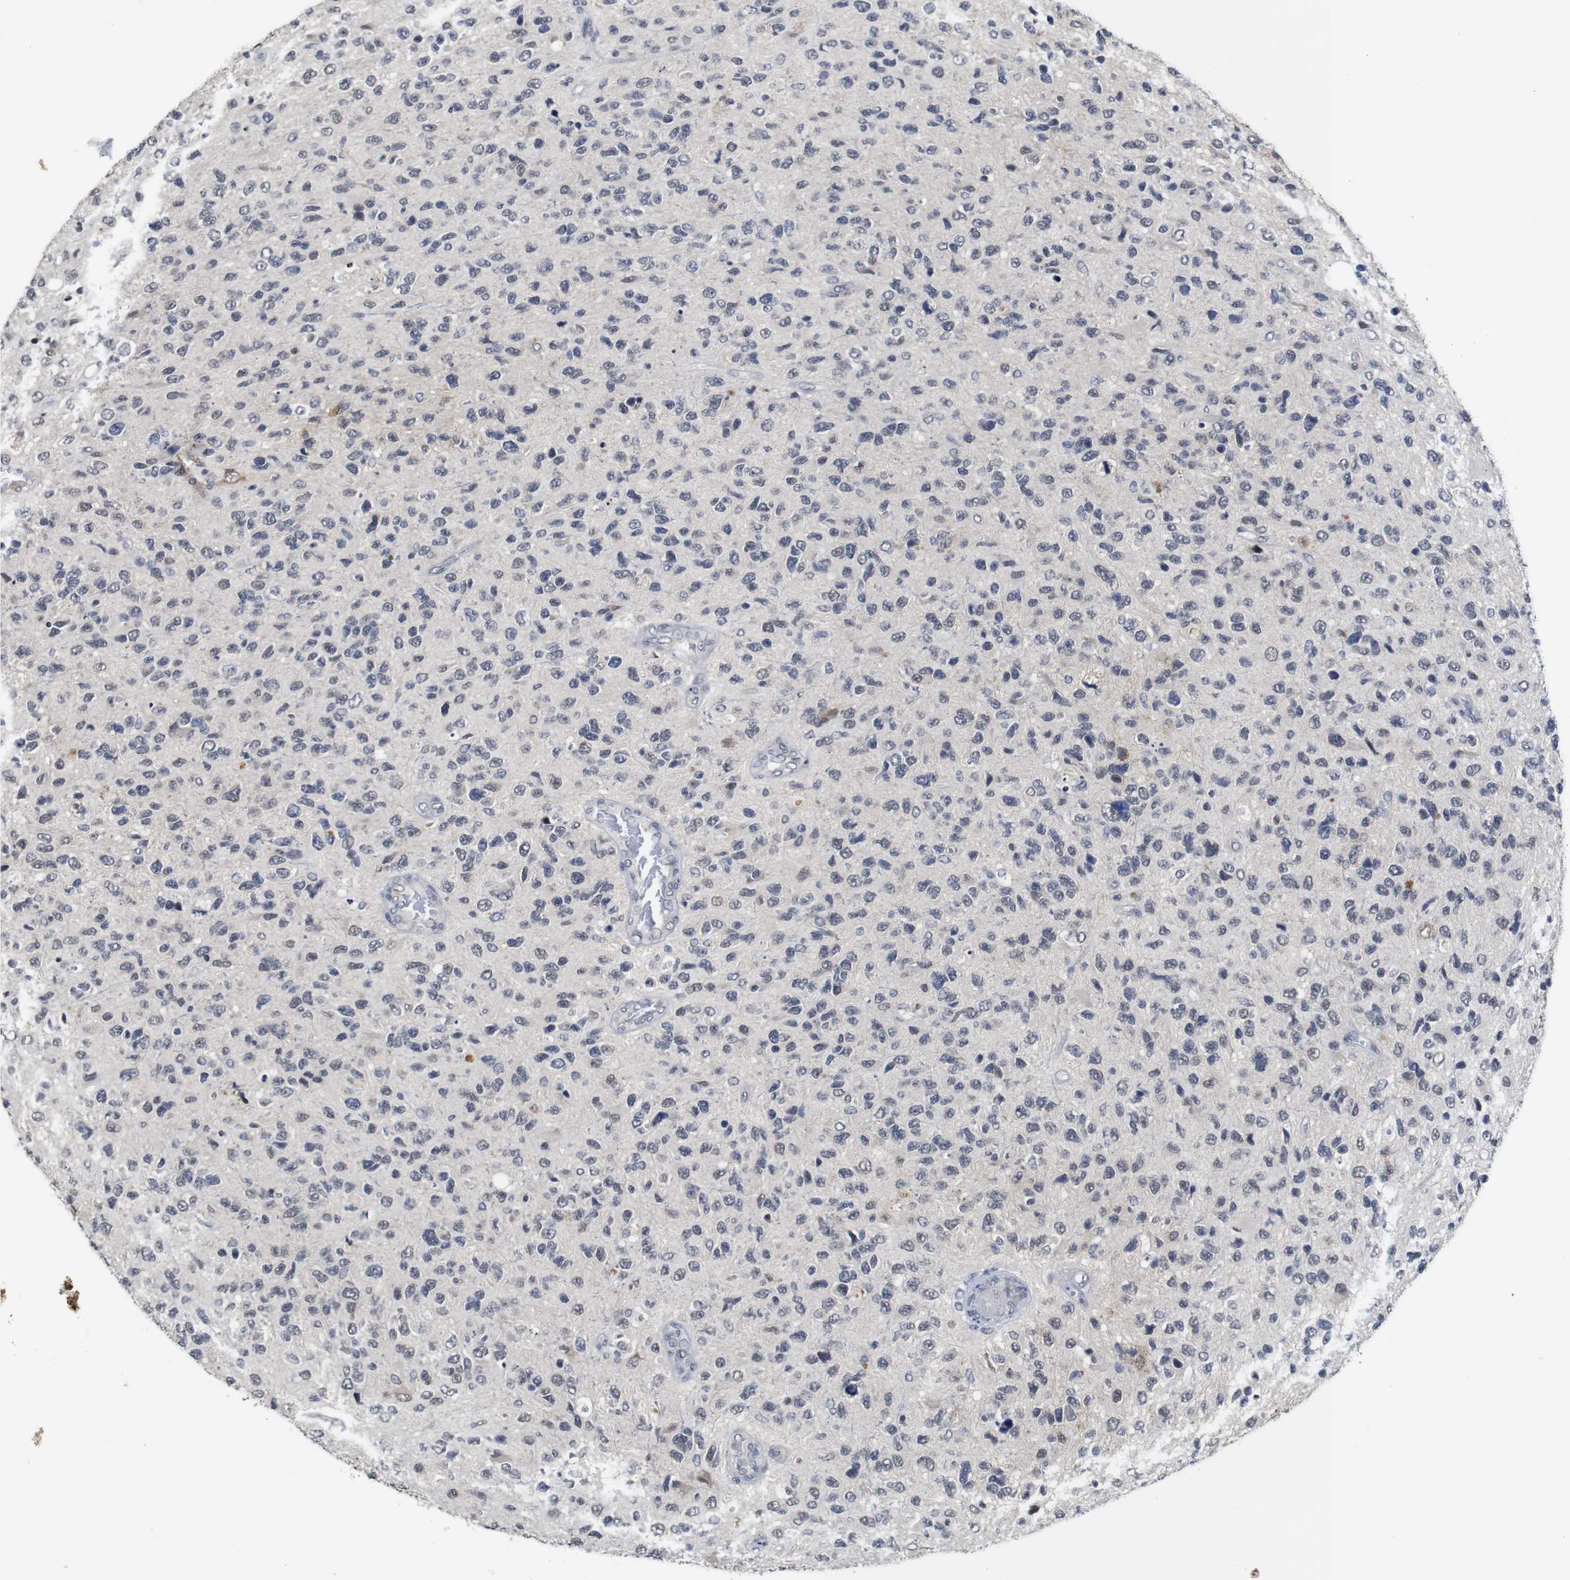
{"staining": {"intensity": "negative", "quantity": "none", "location": "none"}, "tissue": "glioma", "cell_type": "Tumor cells", "image_type": "cancer", "snomed": [{"axis": "morphology", "description": "Glioma, malignant, High grade"}, {"axis": "topography", "description": "Brain"}], "caption": "This image is of malignant glioma (high-grade) stained with immunohistochemistry (IHC) to label a protein in brown with the nuclei are counter-stained blue. There is no positivity in tumor cells.", "gene": "NTRK3", "patient": {"sex": "female", "age": 58}}